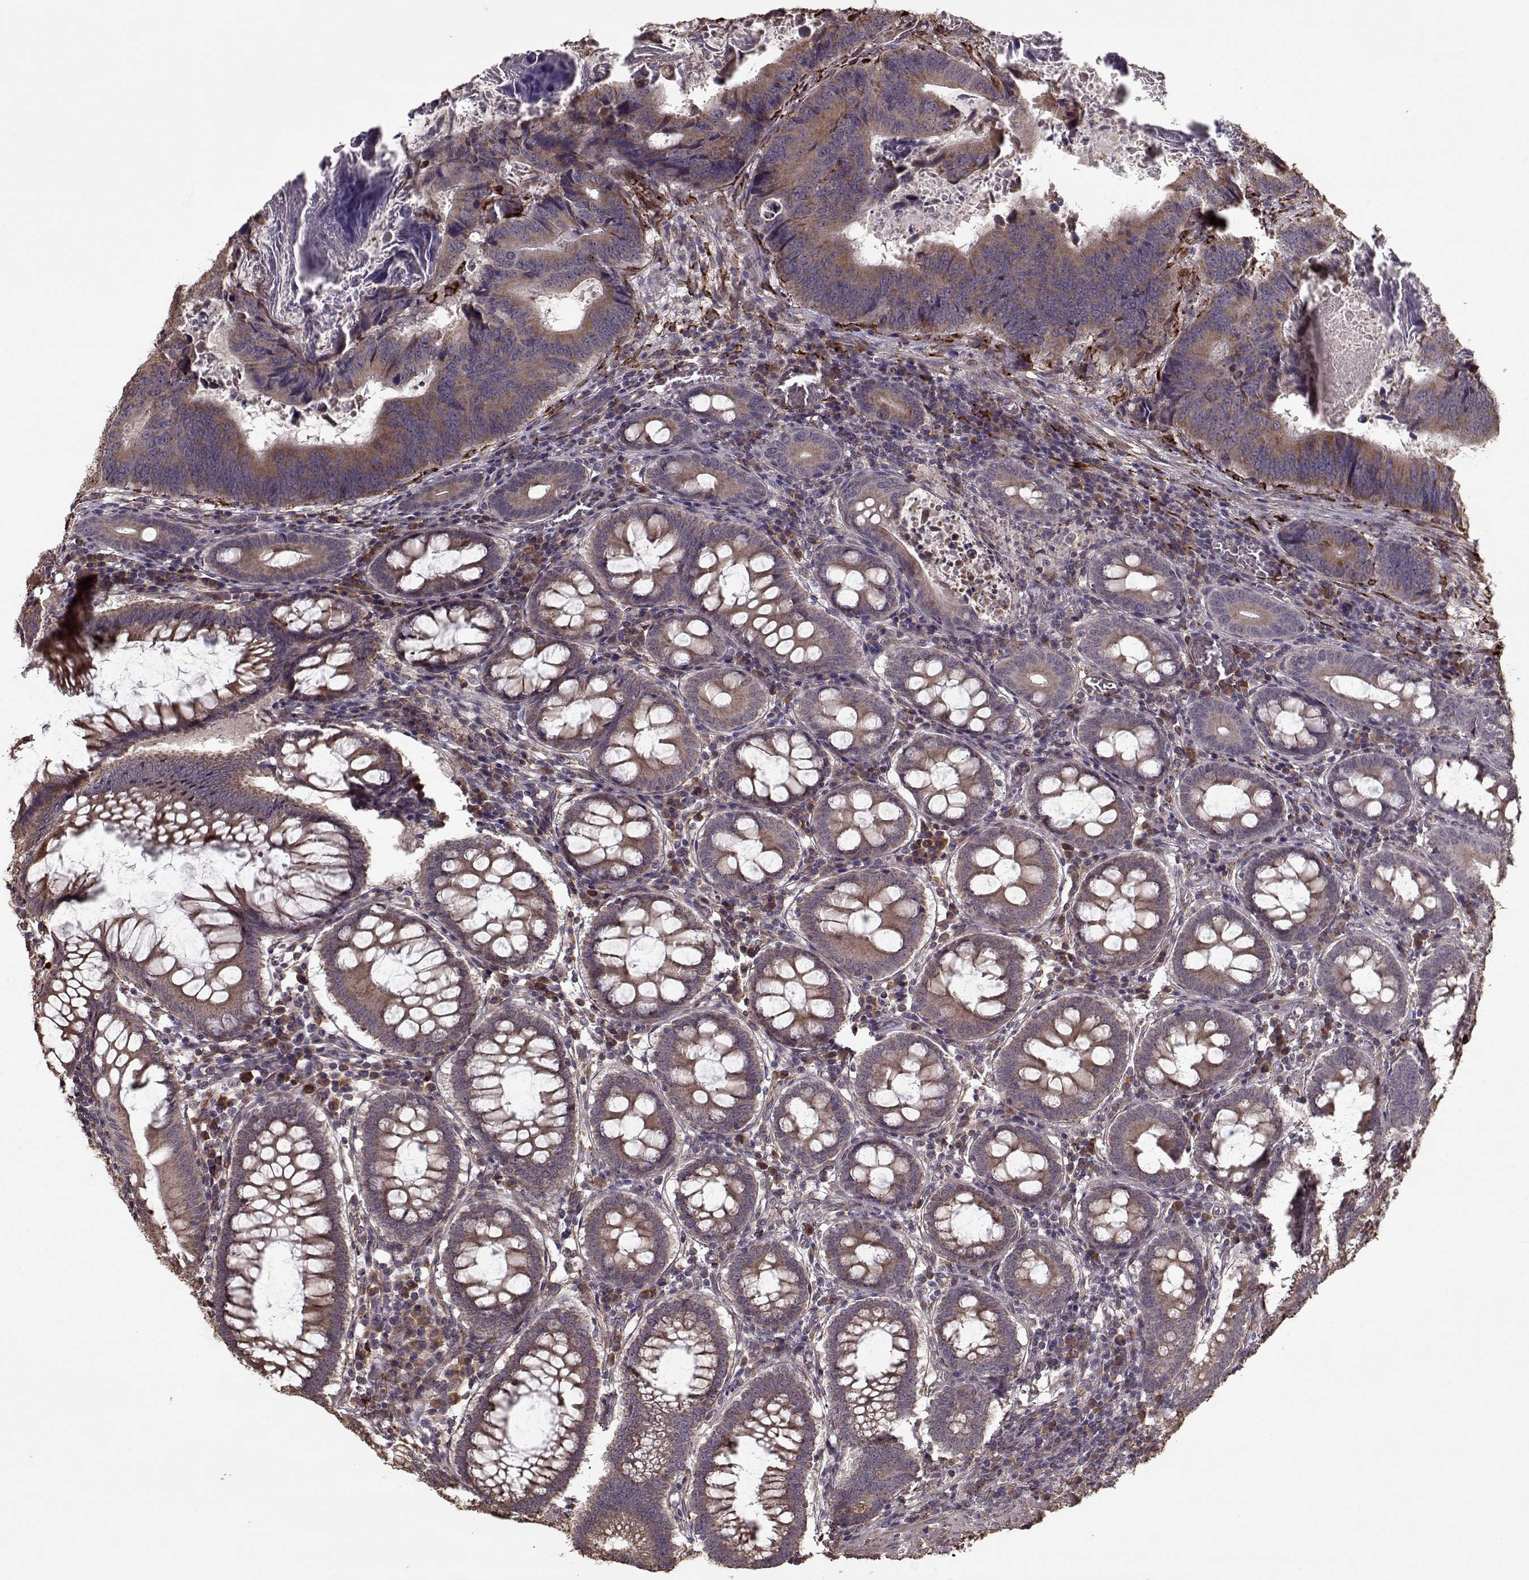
{"staining": {"intensity": "moderate", "quantity": ">75%", "location": "cytoplasmic/membranous"}, "tissue": "colorectal cancer", "cell_type": "Tumor cells", "image_type": "cancer", "snomed": [{"axis": "morphology", "description": "Adenocarcinoma, NOS"}, {"axis": "topography", "description": "Colon"}], "caption": "Immunohistochemistry image of human adenocarcinoma (colorectal) stained for a protein (brown), which exhibits medium levels of moderate cytoplasmic/membranous expression in approximately >75% of tumor cells.", "gene": "IMMP1L", "patient": {"sex": "female", "age": 82}}